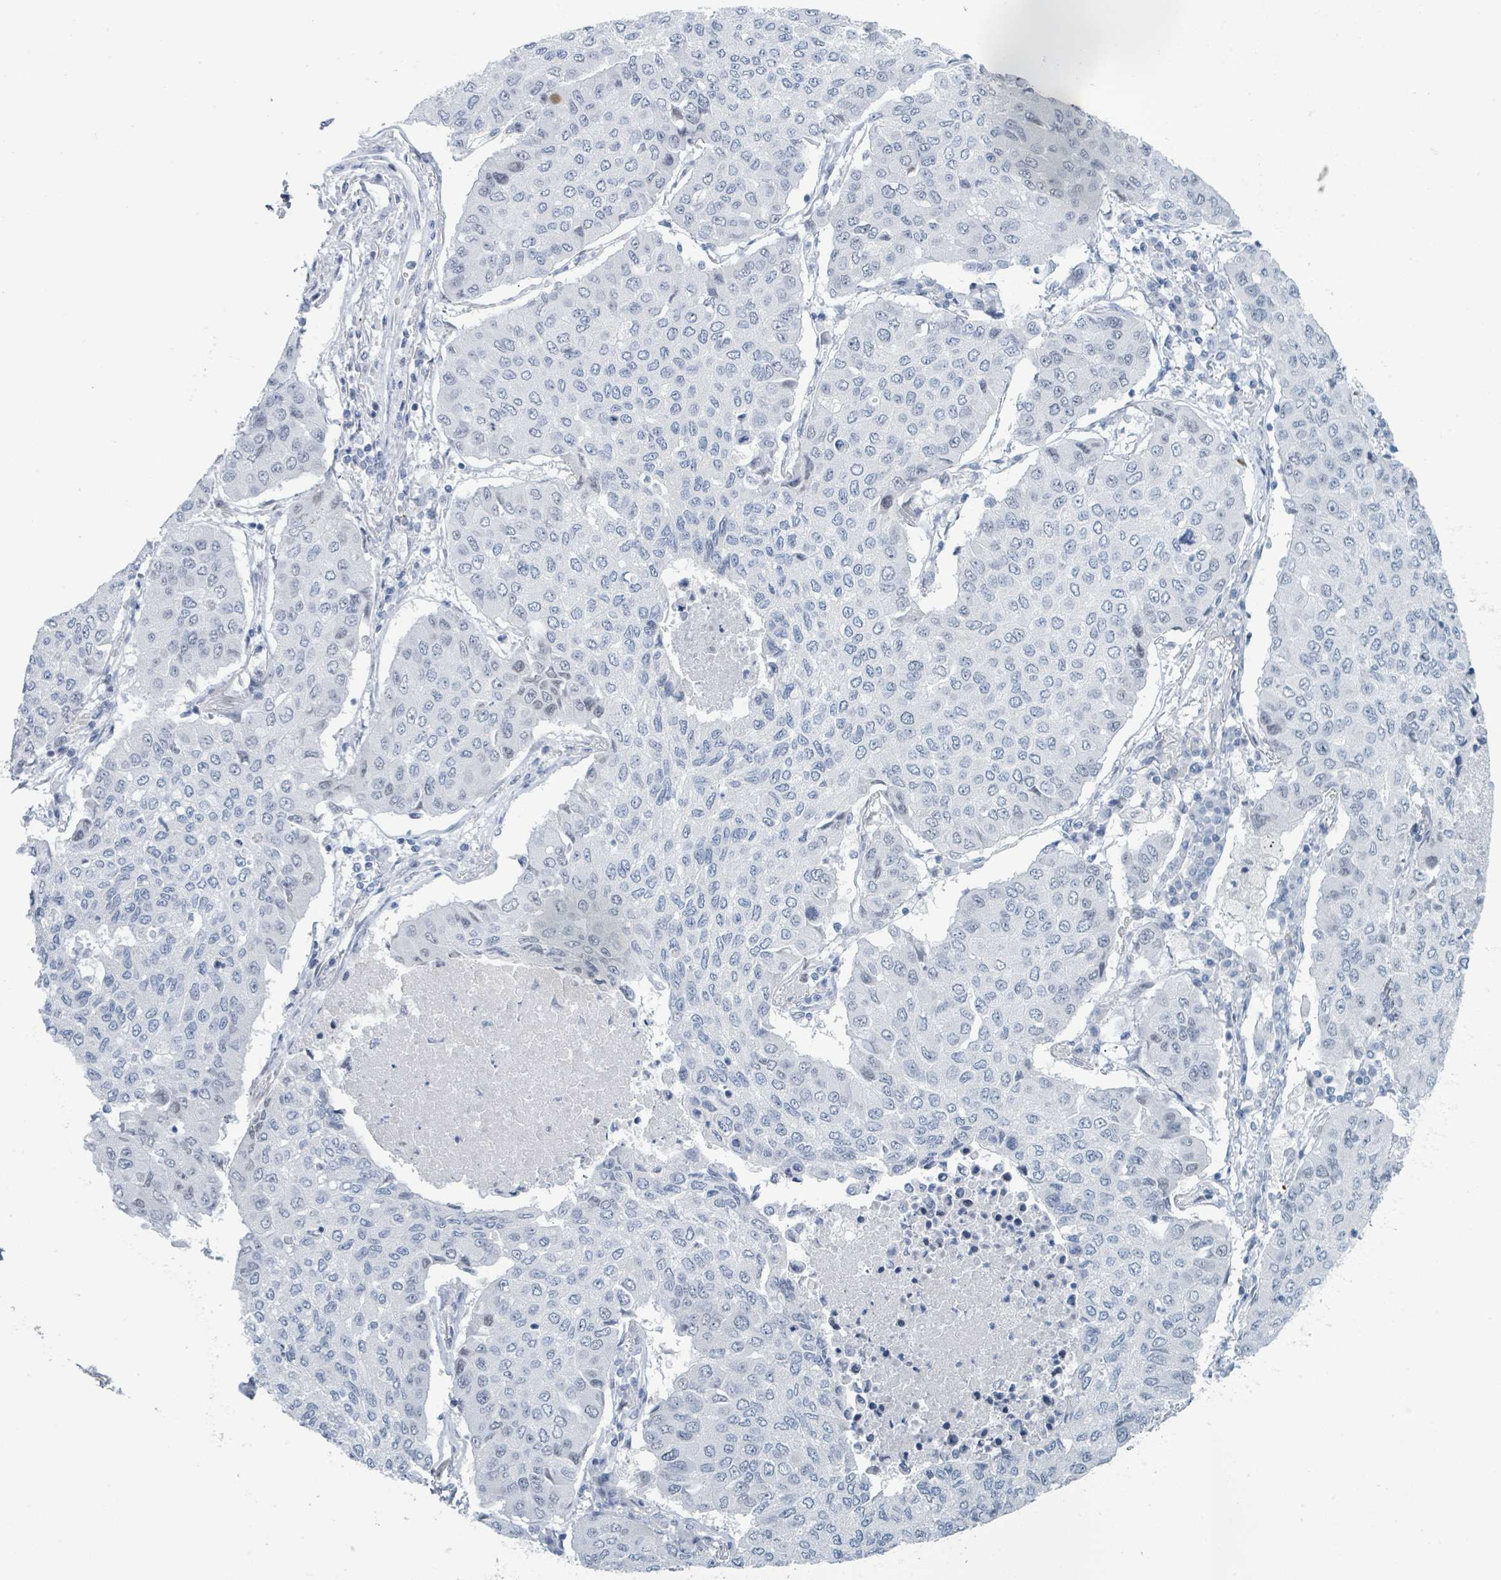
{"staining": {"intensity": "negative", "quantity": "none", "location": "none"}, "tissue": "lung cancer", "cell_type": "Tumor cells", "image_type": "cancer", "snomed": [{"axis": "morphology", "description": "Squamous cell carcinoma, NOS"}, {"axis": "topography", "description": "Lung"}], "caption": "The histopathology image shows no staining of tumor cells in lung cancer.", "gene": "EHMT2", "patient": {"sex": "male", "age": 74}}